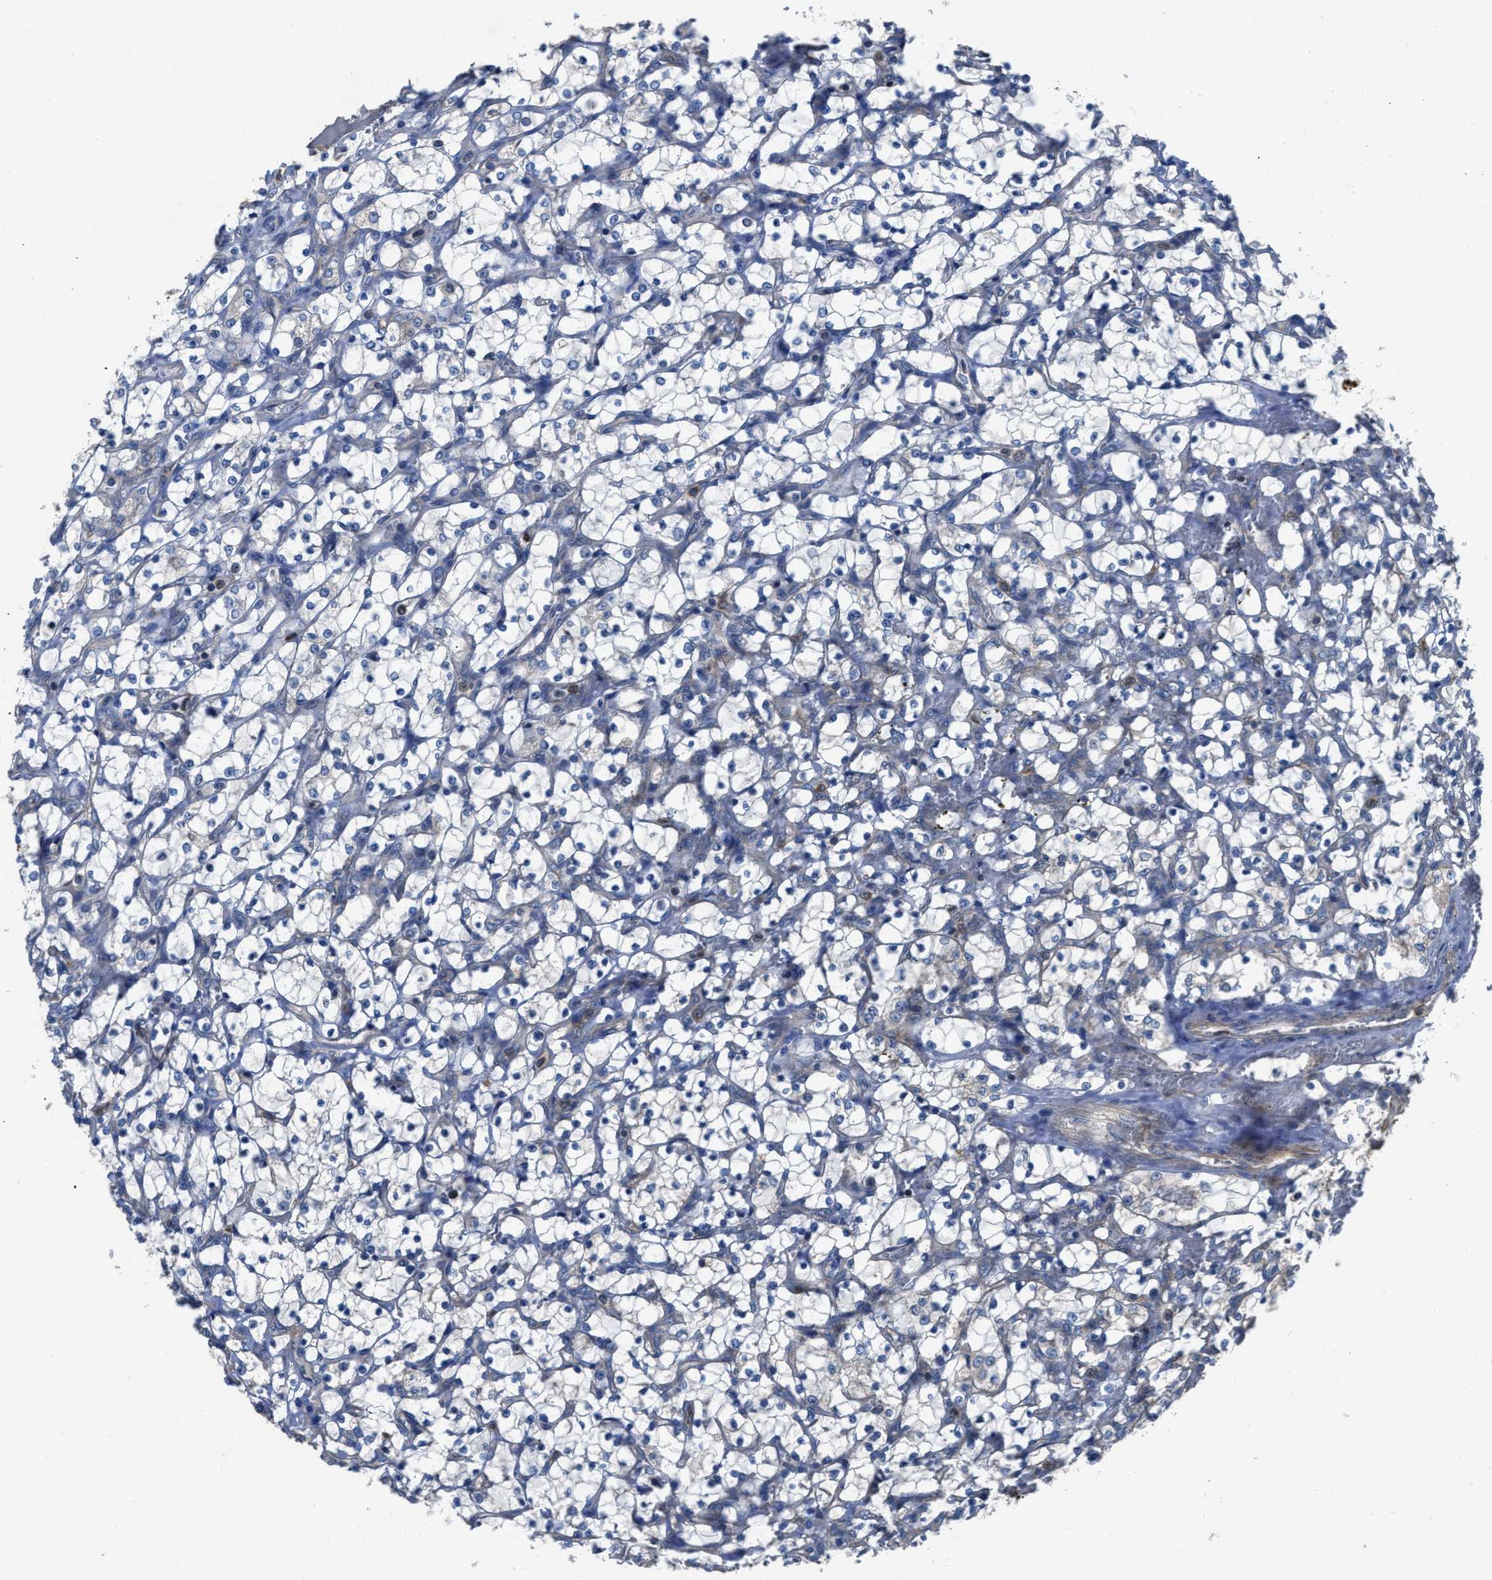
{"staining": {"intensity": "negative", "quantity": "none", "location": "none"}, "tissue": "renal cancer", "cell_type": "Tumor cells", "image_type": "cancer", "snomed": [{"axis": "morphology", "description": "Adenocarcinoma, NOS"}, {"axis": "topography", "description": "Kidney"}], "caption": "IHC of renal cancer (adenocarcinoma) displays no positivity in tumor cells.", "gene": "USP25", "patient": {"sex": "female", "age": 69}}